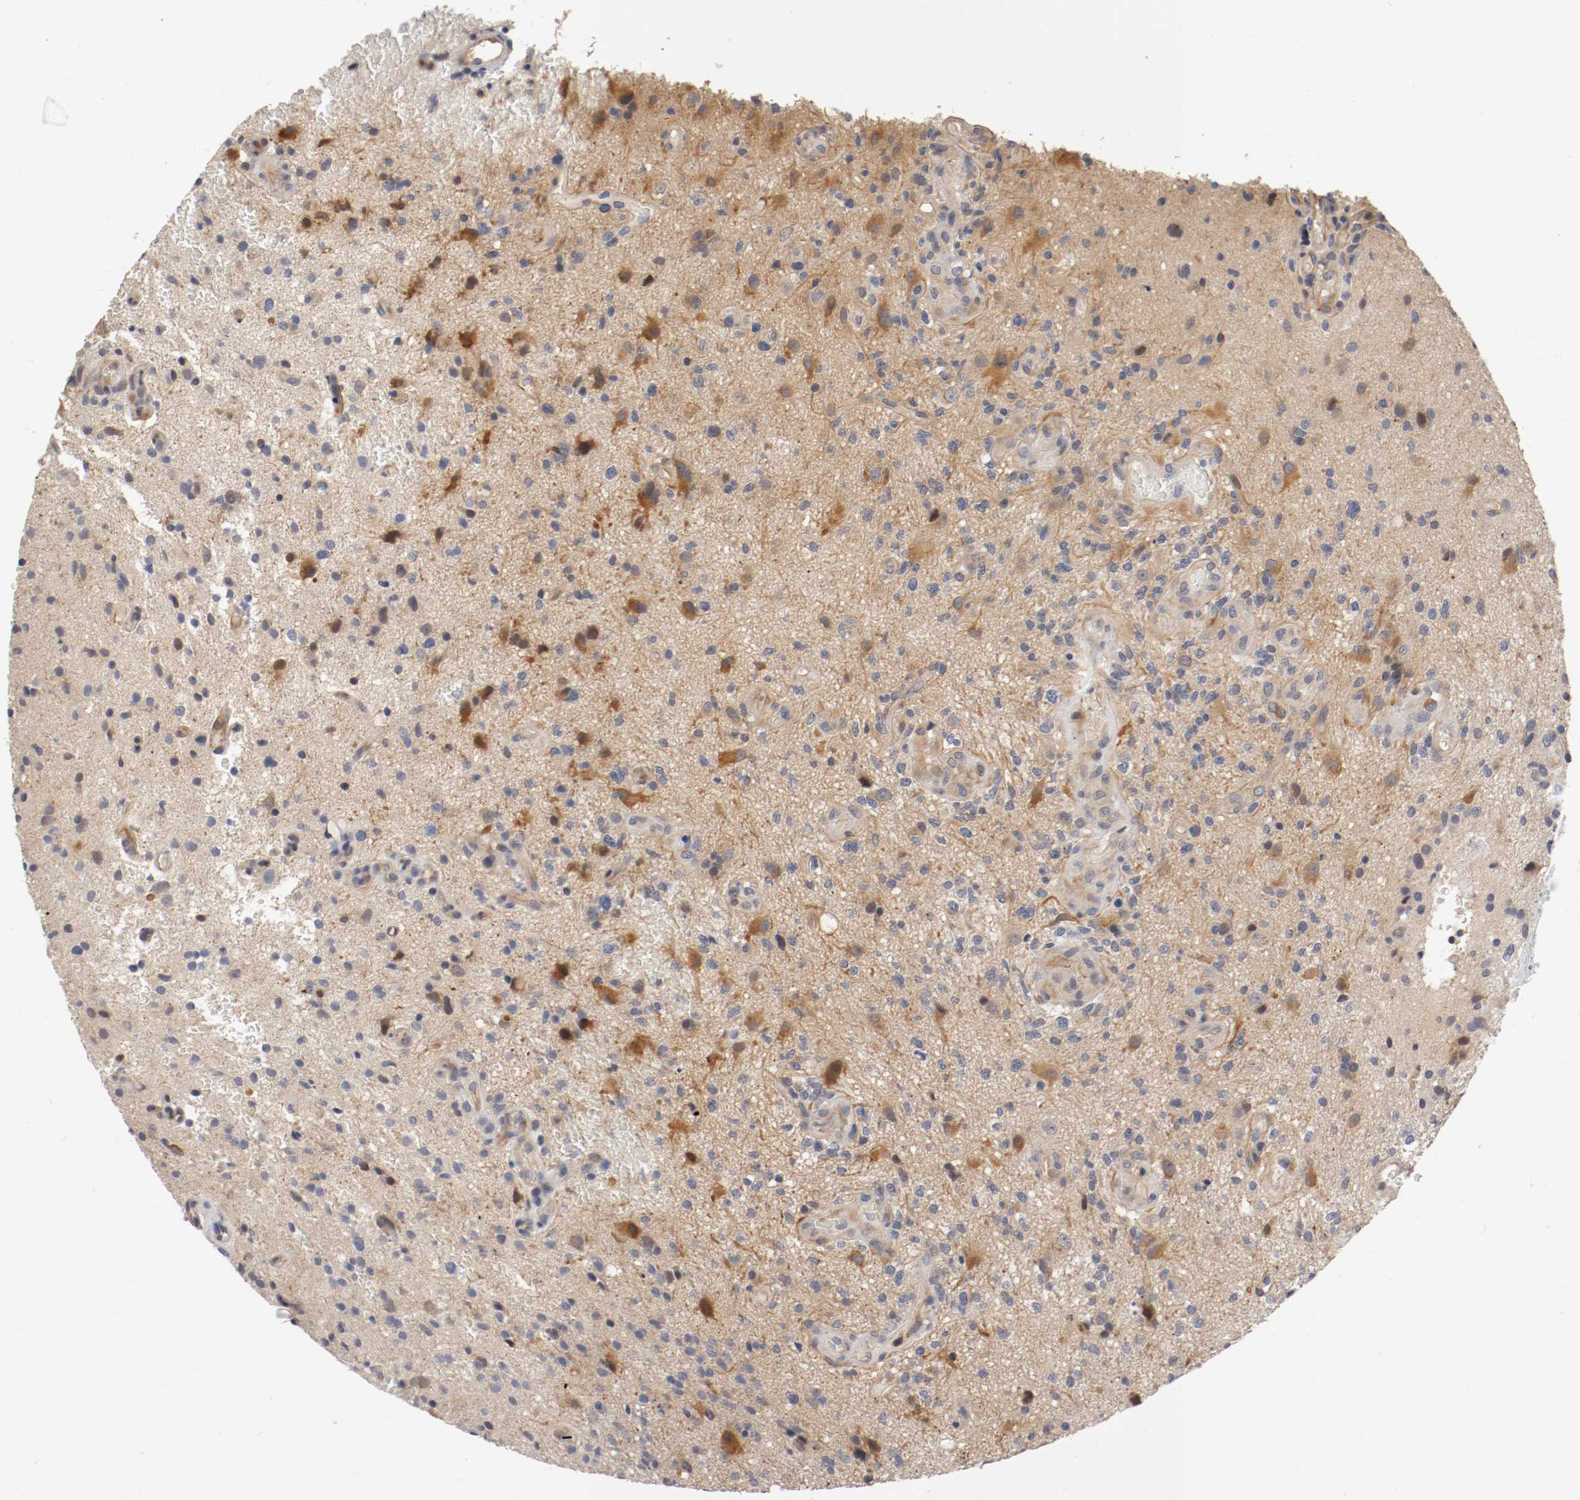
{"staining": {"intensity": "moderate", "quantity": "<25%", "location": "cytoplasmic/membranous"}, "tissue": "glioma", "cell_type": "Tumor cells", "image_type": "cancer", "snomed": [{"axis": "morphology", "description": "Normal tissue, NOS"}, {"axis": "morphology", "description": "Glioma, malignant, High grade"}, {"axis": "topography", "description": "Cerebral cortex"}], "caption": "Approximately <25% of tumor cells in malignant glioma (high-grade) demonstrate moderate cytoplasmic/membranous protein positivity as visualized by brown immunohistochemical staining.", "gene": "RBM23", "patient": {"sex": "male", "age": 75}}